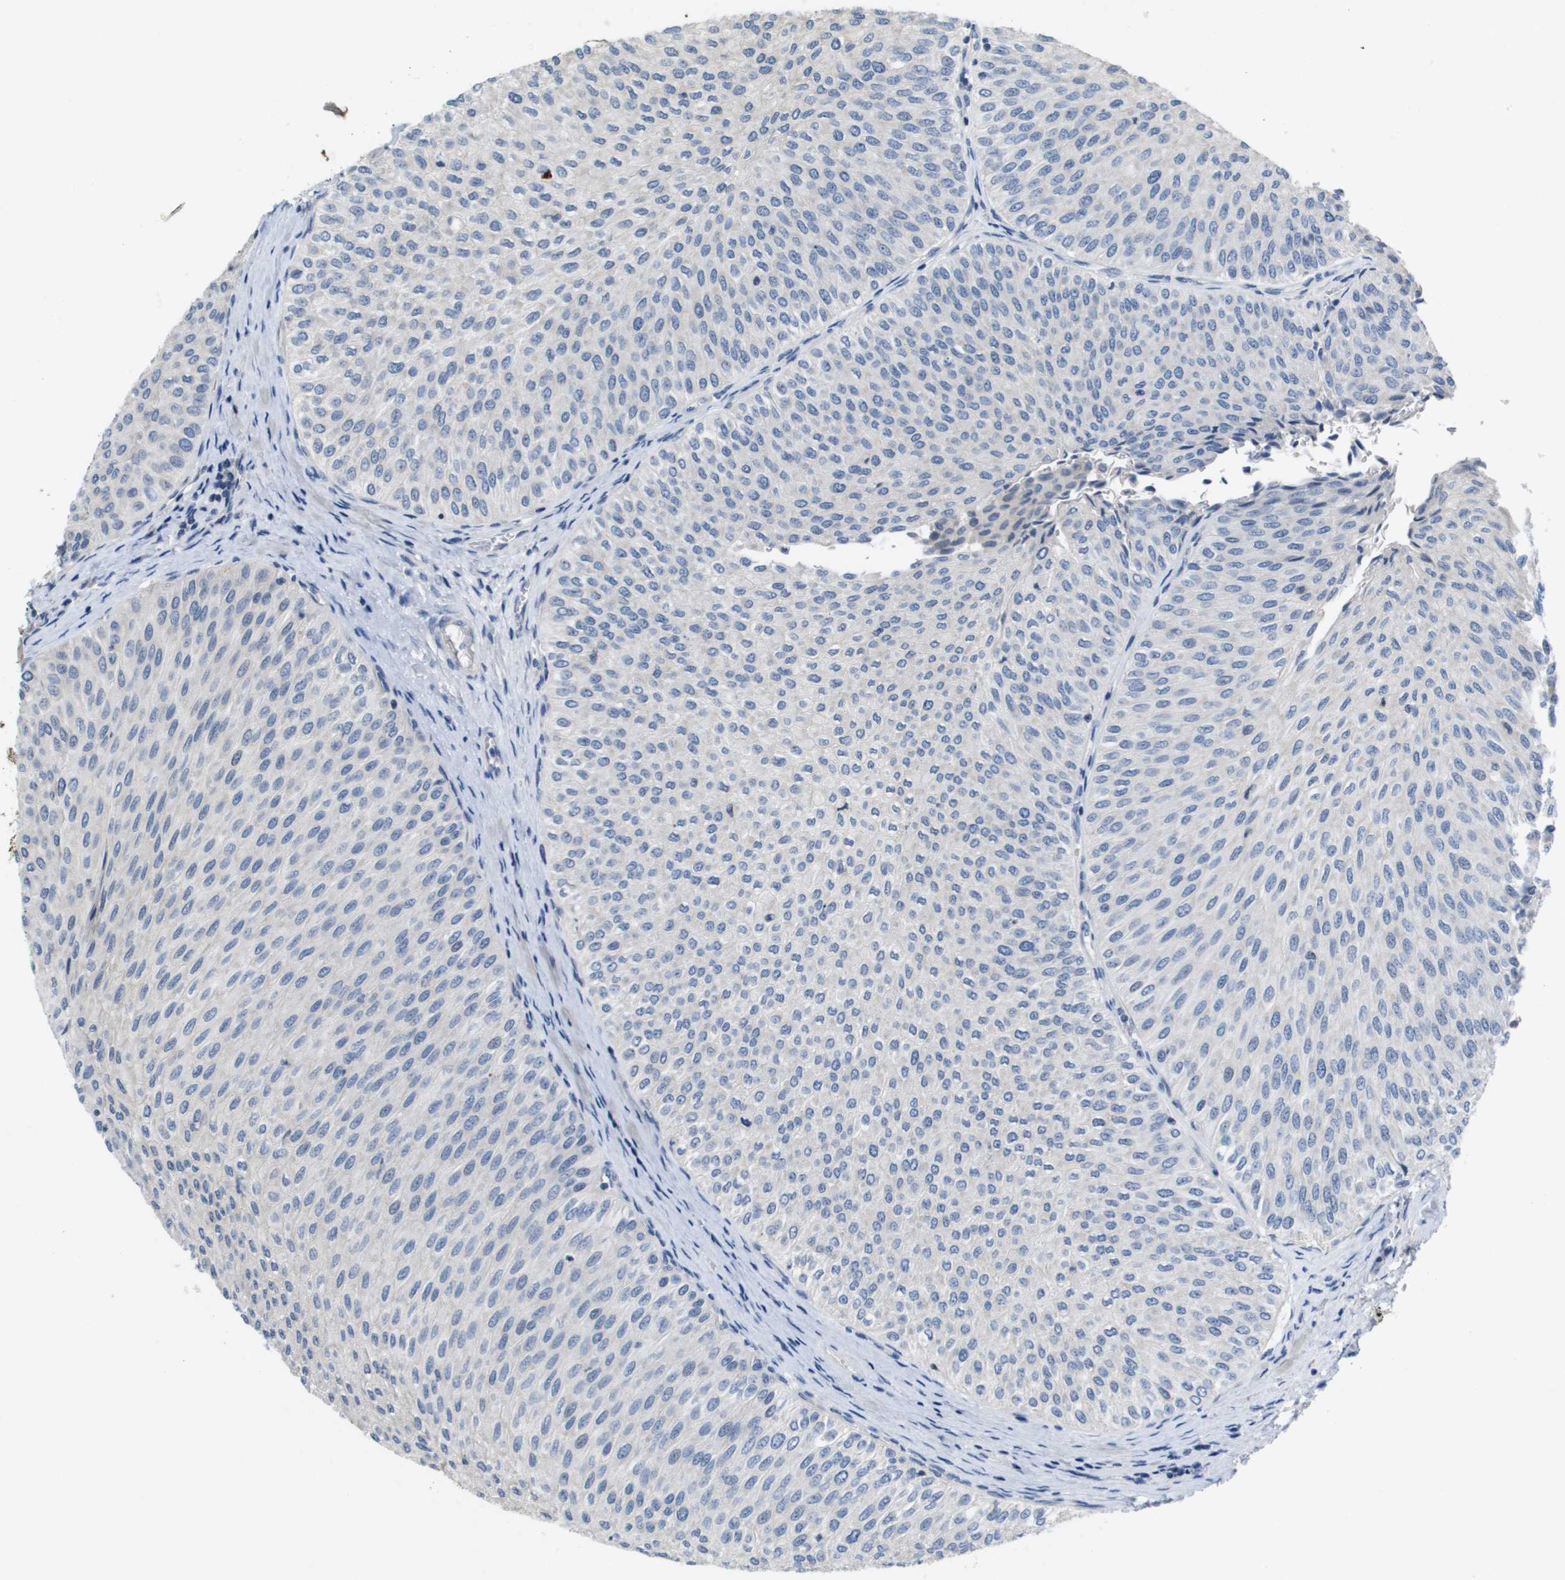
{"staining": {"intensity": "negative", "quantity": "none", "location": "none"}, "tissue": "urothelial cancer", "cell_type": "Tumor cells", "image_type": "cancer", "snomed": [{"axis": "morphology", "description": "Urothelial carcinoma, Low grade"}, {"axis": "topography", "description": "Urinary bladder"}], "caption": "Tumor cells show no significant staining in urothelial cancer.", "gene": "CAPN11", "patient": {"sex": "male", "age": 78}}